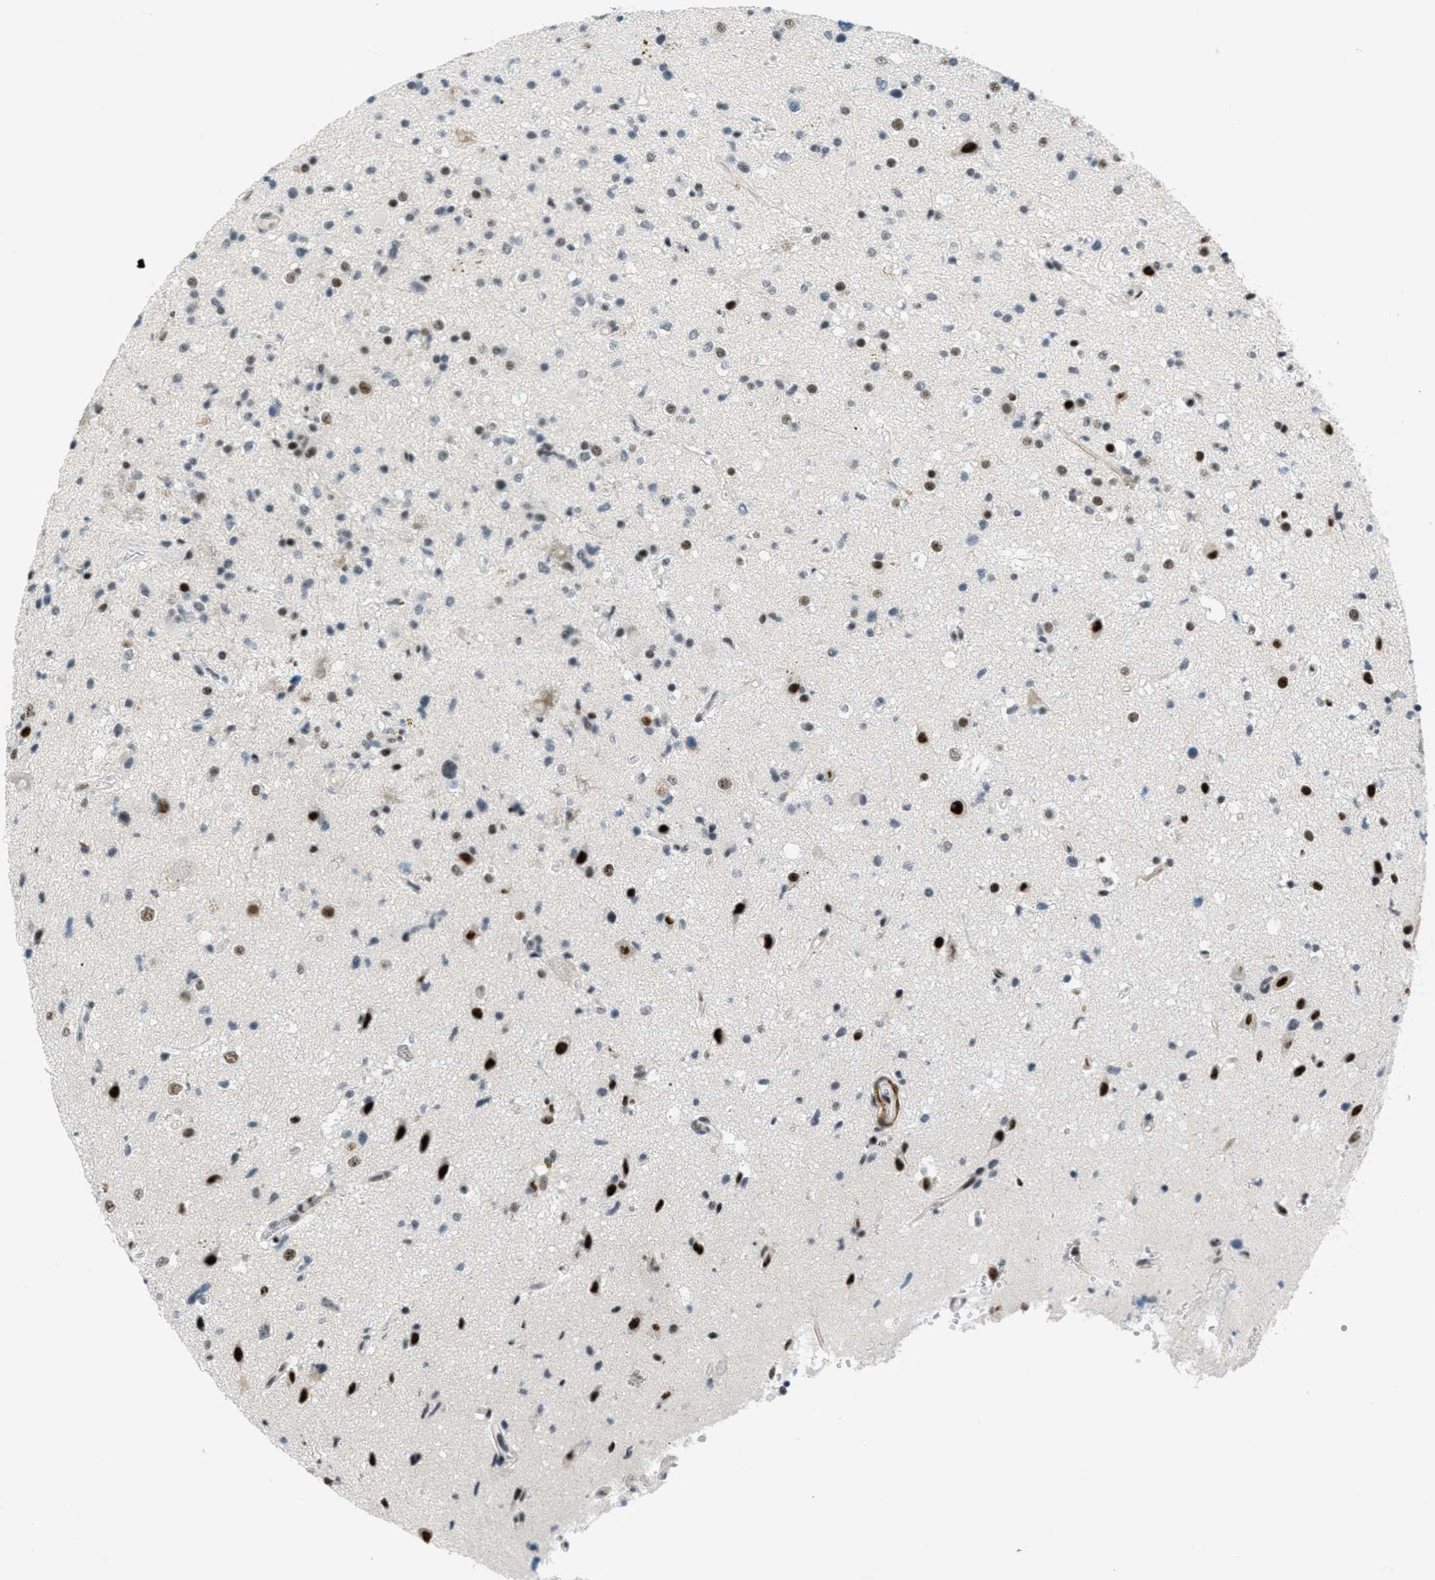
{"staining": {"intensity": "strong", "quantity": "<25%", "location": "cytoplasmic/membranous"}, "tissue": "glioma", "cell_type": "Tumor cells", "image_type": "cancer", "snomed": [{"axis": "morphology", "description": "Glioma, malignant, High grade"}, {"axis": "topography", "description": "Brain"}], "caption": "Brown immunohistochemical staining in malignant glioma (high-grade) exhibits strong cytoplasmic/membranous staining in approximately <25% of tumor cells.", "gene": "ZDHHC23", "patient": {"sex": "male", "age": 33}}